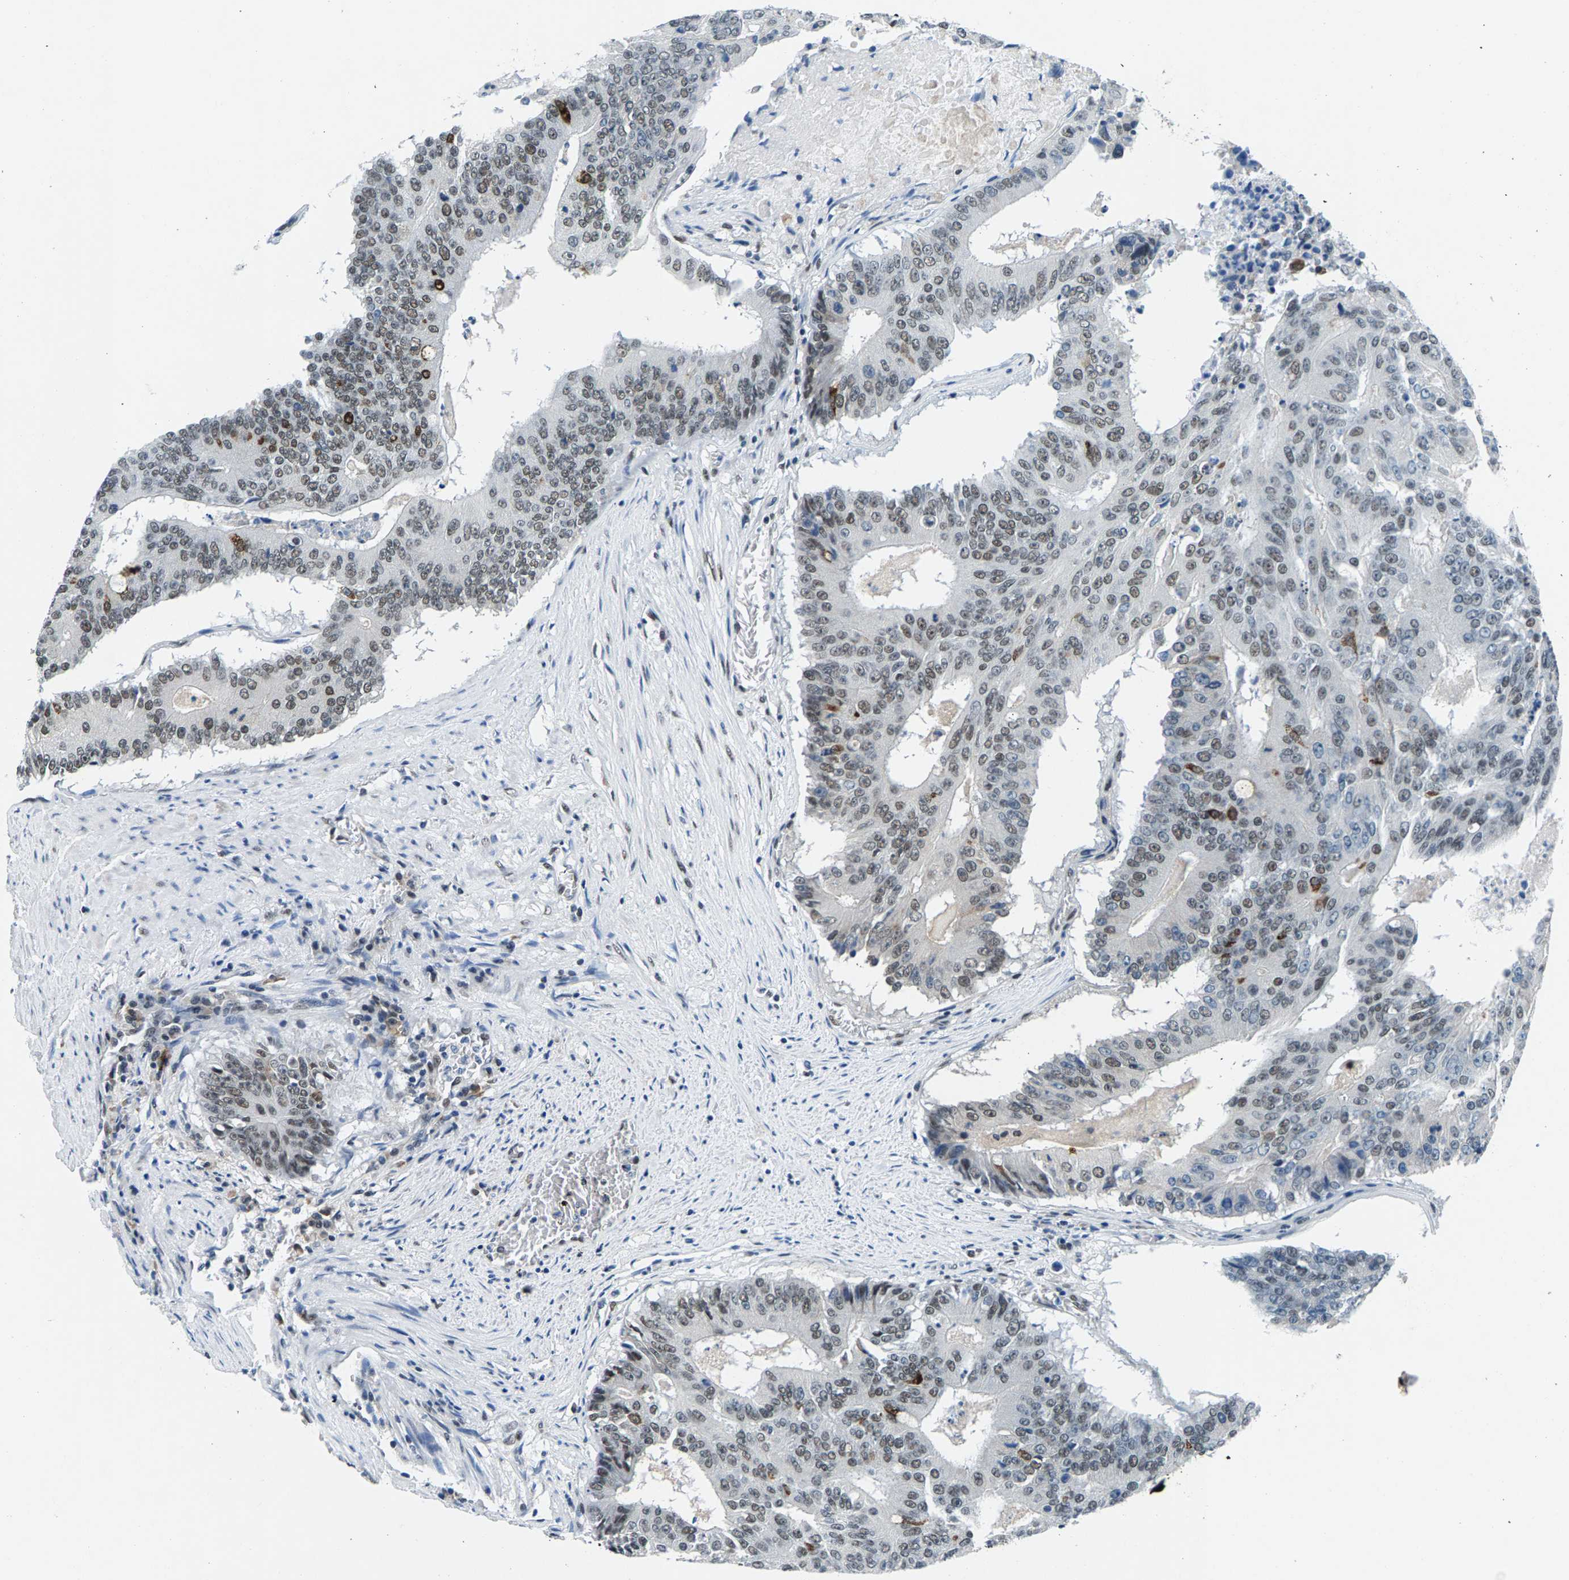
{"staining": {"intensity": "moderate", "quantity": "25%-75%", "location": "nuclear"}, "tissue": "colorectal cancer", "cell_type": "Tumor cells", "image_type": "cancer", "snomed": [{"axis": "morphology", "description": "Adenocarcinoma, NOS"}, {"axis": "topography", "description": "Colon"}], "caption": "IHC photomicrograph of colorectal cancer stained for a protein (brown), which displays medium levels of moderate nuclear positivity in approximately 25%-75% of tumor cells.", "gene": "ATF2", "patient": {"sex": "male", "age": 87}}